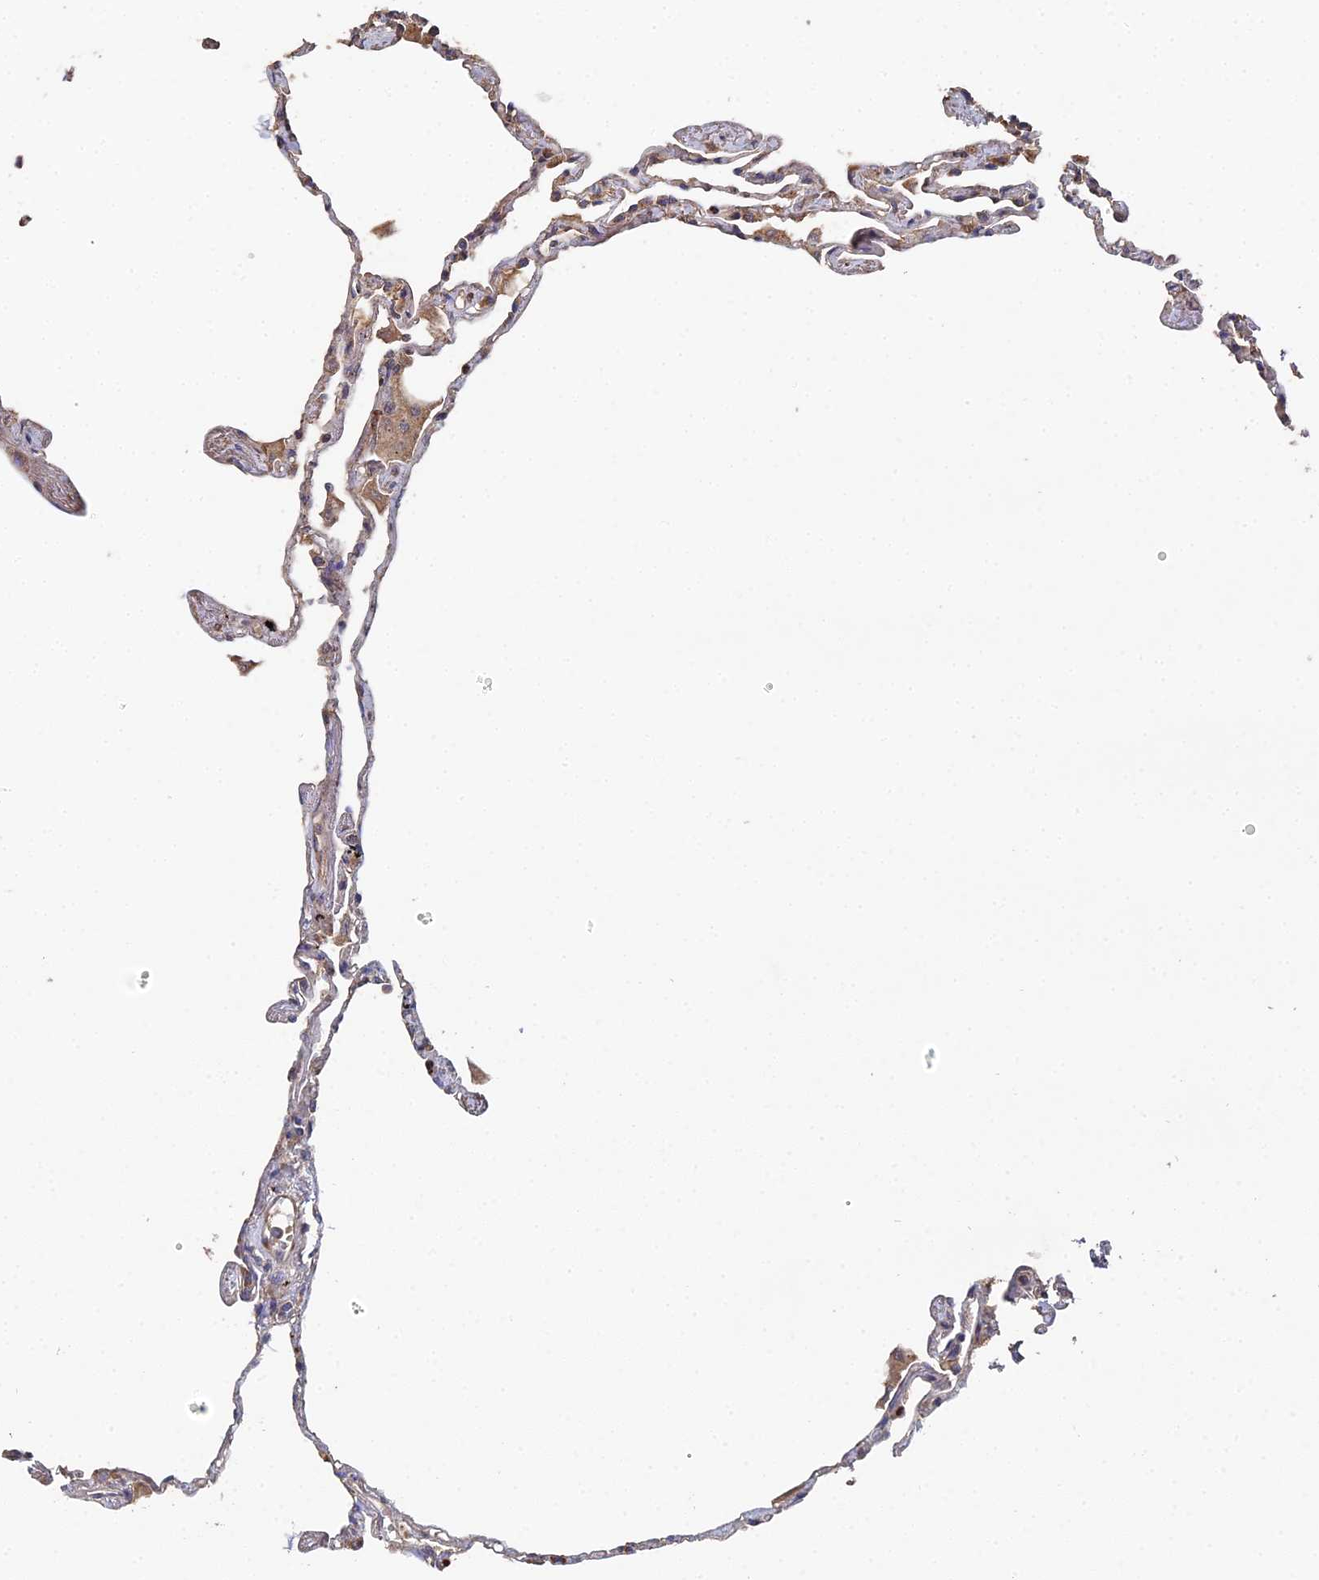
{"staining": {"intensity": "weak", "quantity": "25%-75%", "location": "cytoplasmic/membranous"}, "tissue": "lung", "cell_type": "Alveolar cells", "image_type": "normal", "snomed": [{"axis": "morphology", "description": "Normal tissue, NOS"}, {"axis": "topography", "description": "Lung"}], "caption": "Immunohistochemical staining of unremarkable lung reveals low levels of weak cytoplasmic/membranous positivity in approximately 25%-75% of alveolar cells.", "gene": "SPANXN4", "patient": {"sex": "female", "age": 67}}